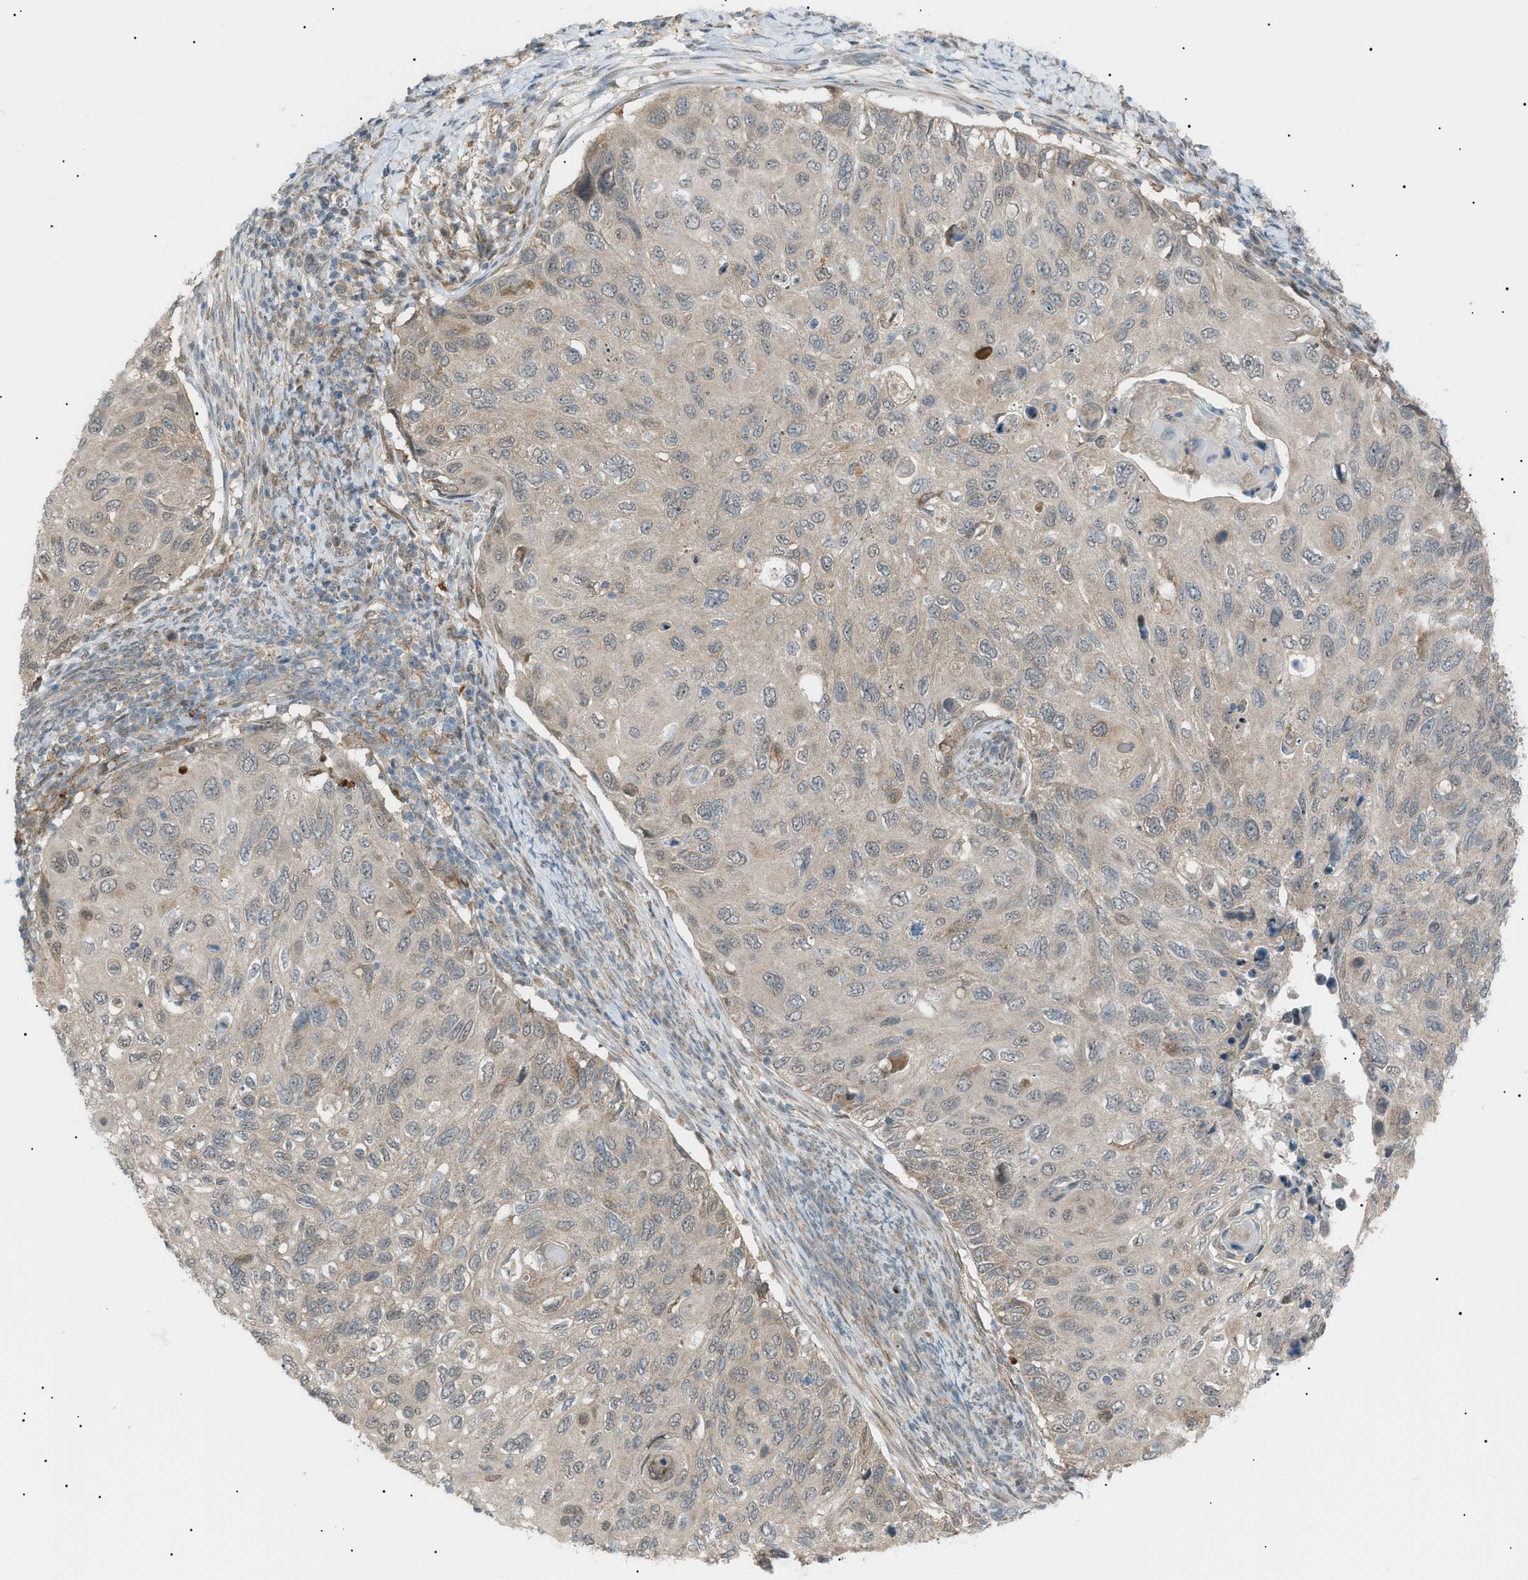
{"staining": {"intensity": "weak", "quantity": ">75%", "location": "cytoplasmic/membranous"}, "tissue": "cervical cancer", "cell_type": "Tumor cells", "image_type": "cancer", "snomed": [{"axis": "morphology", "description": "Squamous cell carcinoma, NOS"}, {"axis": "topography", "description": "Cervix"}], "caption": "Weak cytoplasmic/membranous staining for a protein is seen in about >75% of tumor cells of squamous cell carcinoma (cervical) using immunohistochemistry (IHC).", "gene": "LPIN2", "patient": {"sex": "female", "age": 70}}